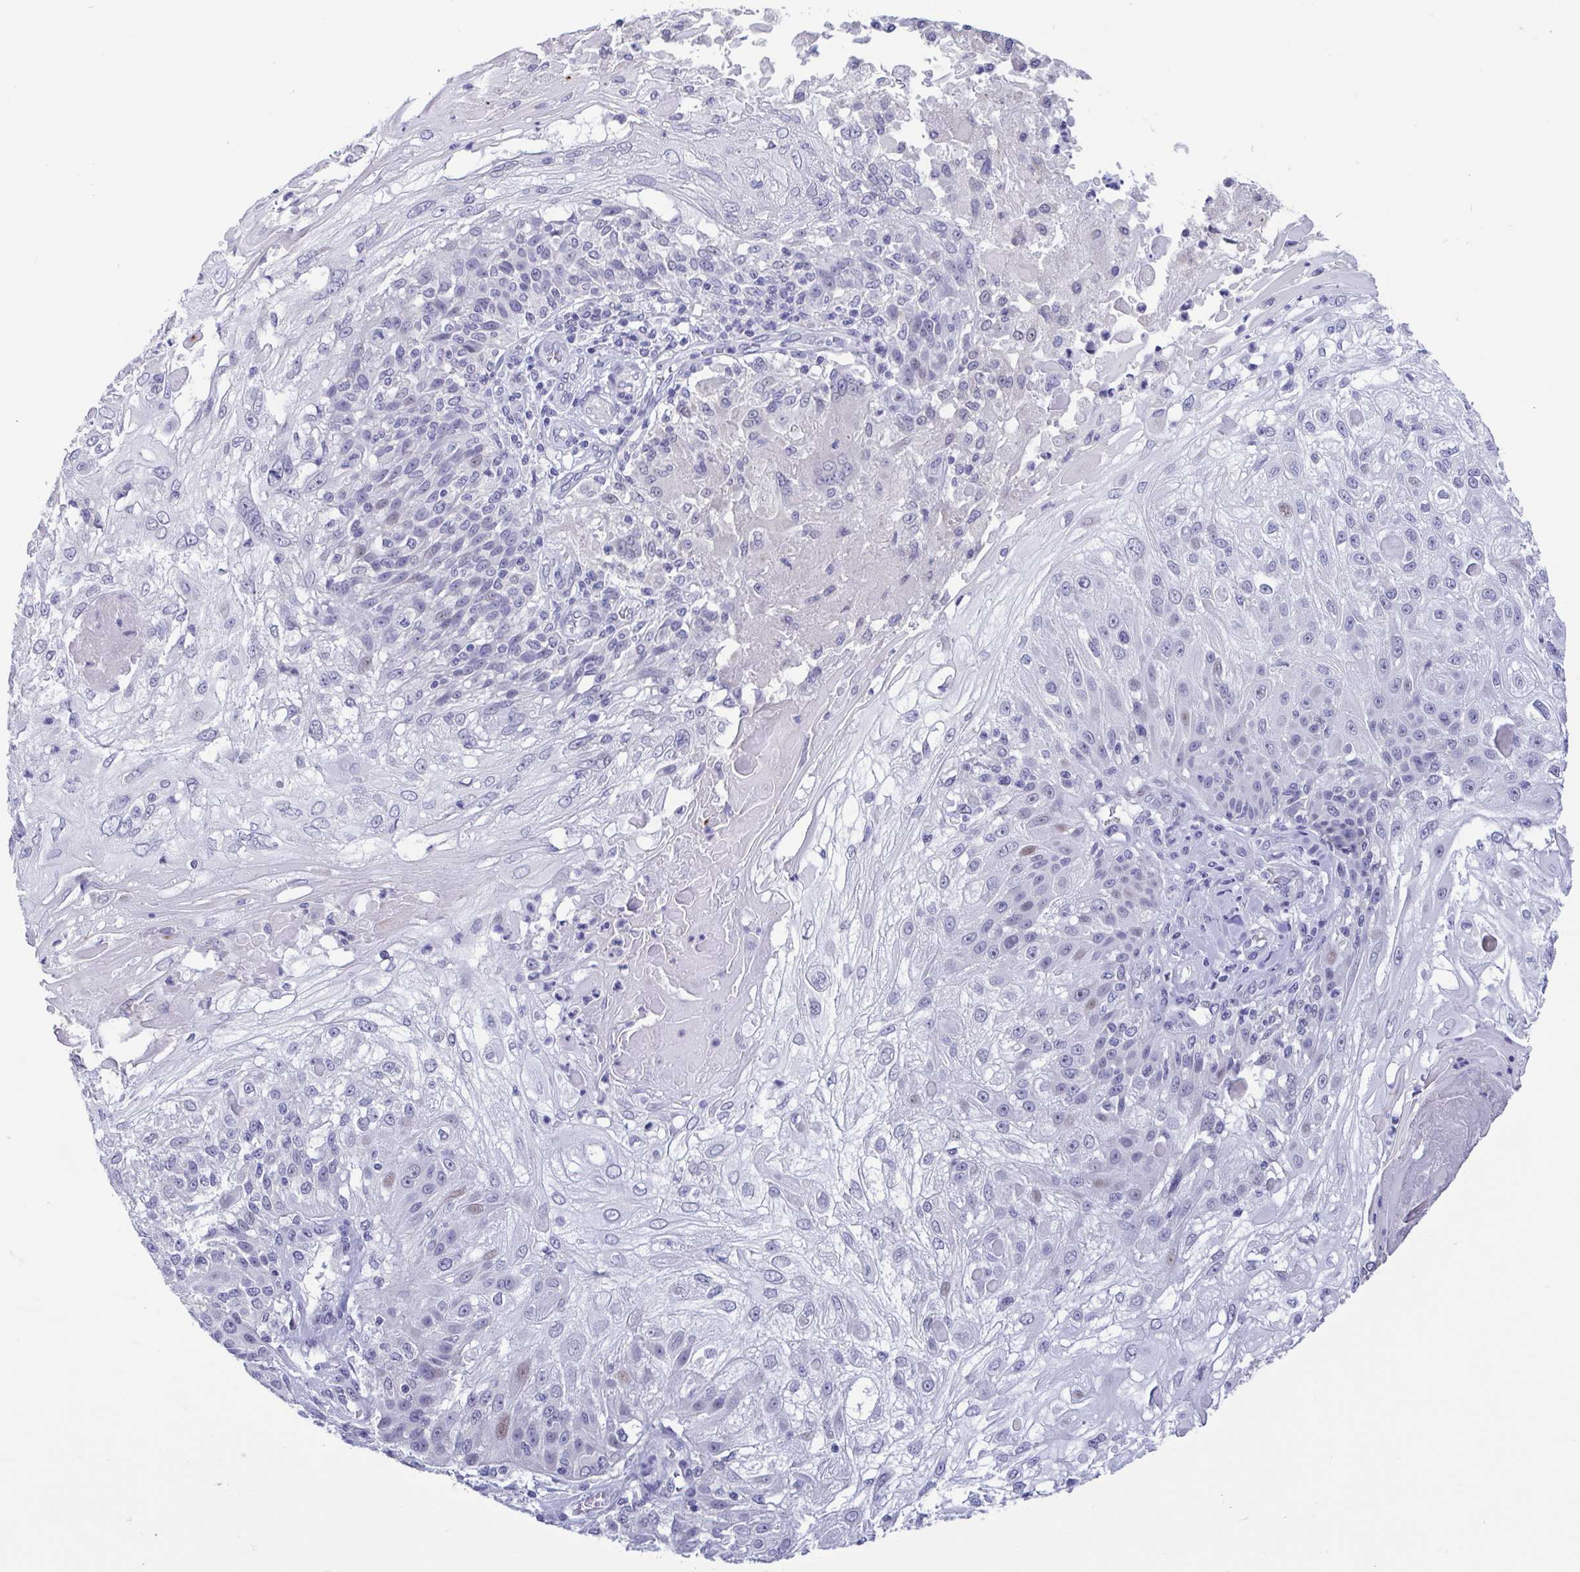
{"staining": {"intensity": "negative", "quantity": "none", "location": "none"}, "tissue": "skin cancer", "cell_type": "Tumor cells", "image_type": "cancer", "snomed": [{"axis": "morphology", "description": "Normal tissue, NOS"}, {"axis": "morphology", "description": "Squamous cell carcinoma, NOS"}, {"axis": "topography", "description": "Skin"}], "caption": "The immunohistochemistry image has no significant staining in tumor cells of skin cancer tissue. The staining was performed using DAB (3,3'-diaminobenzidine) to visualize the protein expression in brown, while the nuclei were stained in blue with hematoxylin (Magnification: 20x).", "gene": "PERM1", "patient": {"sex": "female", "age": 83}}